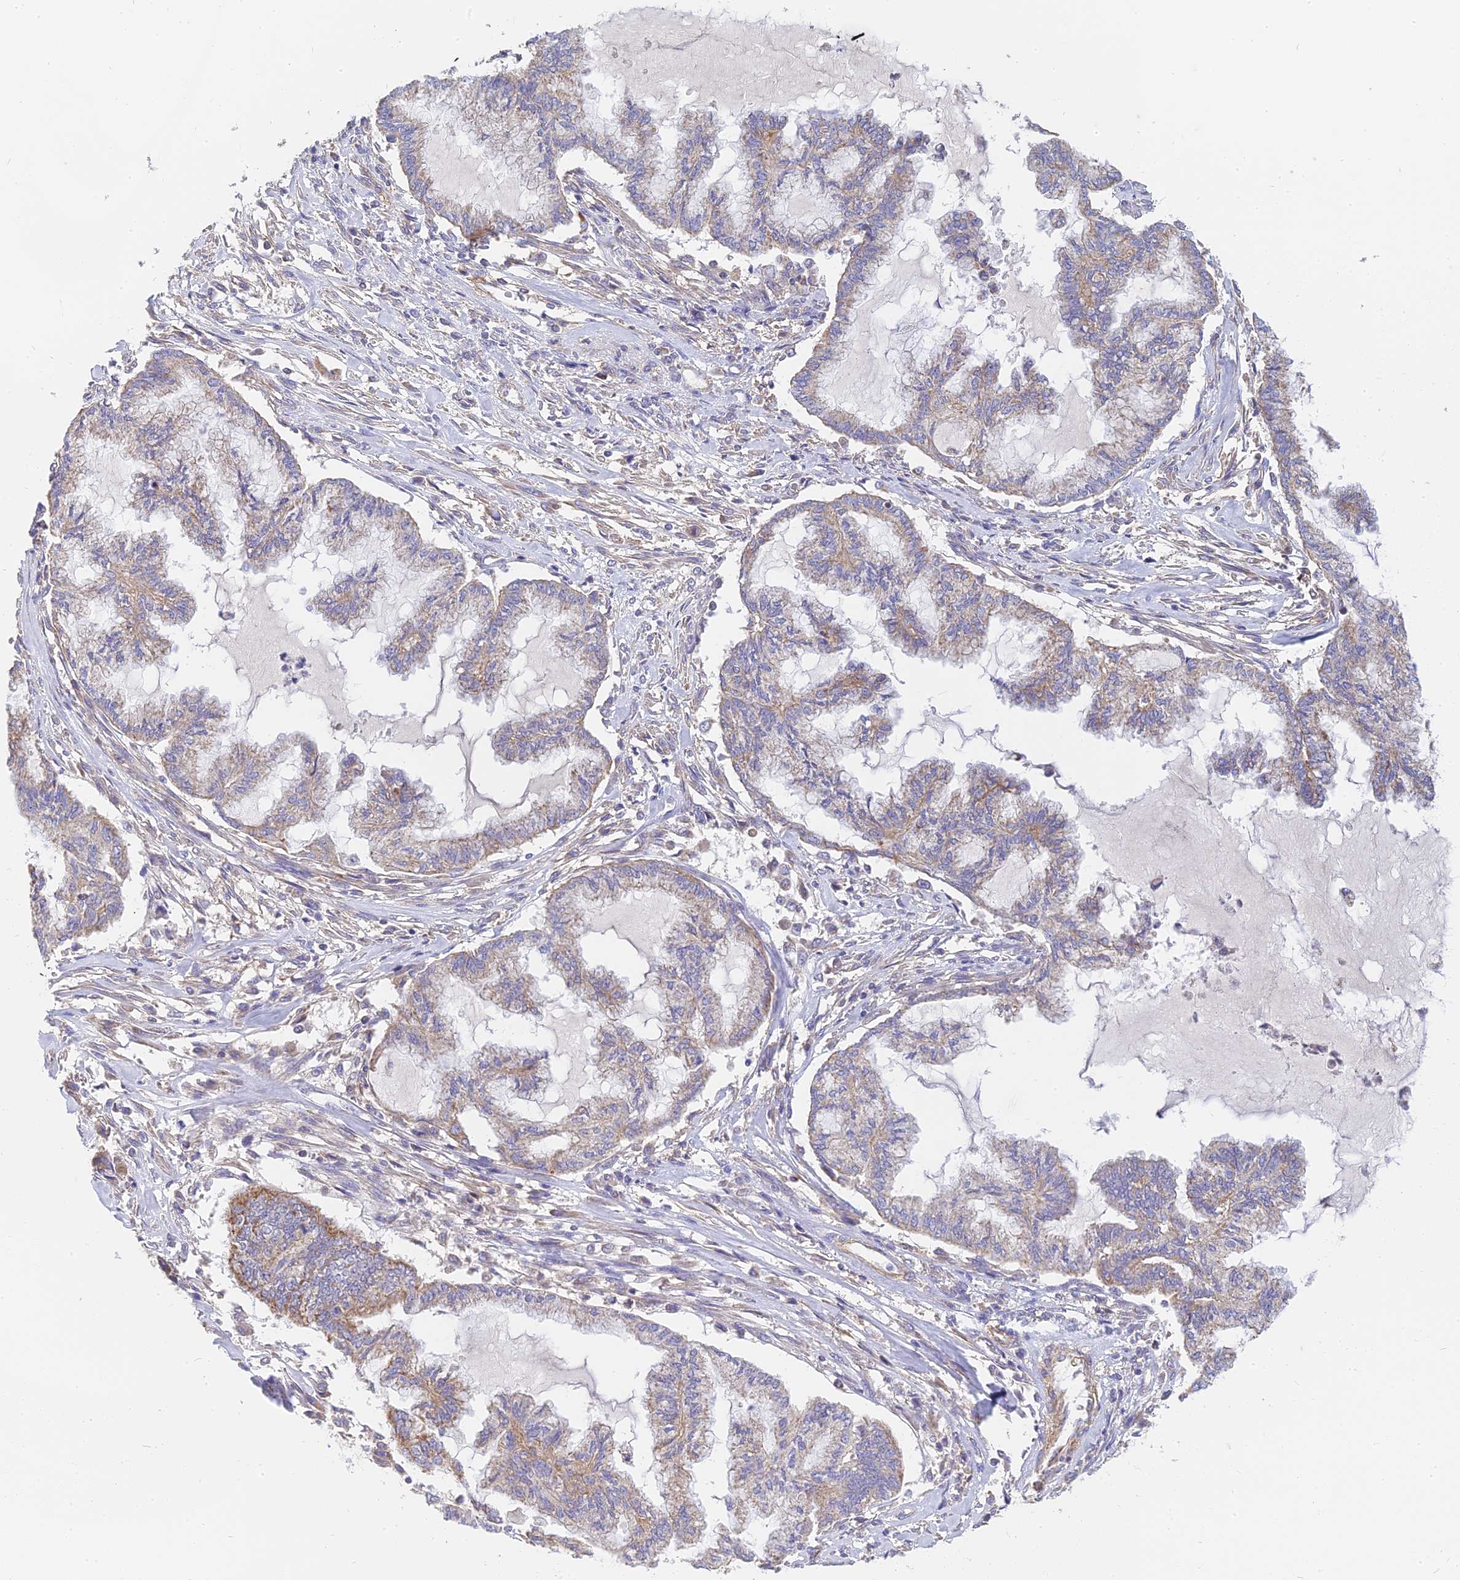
{"staining": {"intensity": "moderate", "quantity": "25%-75%", "location": "cytoplasmic/membranous"}, "tissue": "endometrial cancer", "cell_type": "Tumor cells", "image_type": "cancer", "snomed": [{"axis": "morphology", "description": "Adenocarcinoma, NOS"}, {"axis": "topography", "description": "Endometrium"}], "caption": "Adenocarcinoma (endometrial) stained with a protein marker displays moderate staining in tumor cells.", "gene": "MRPL15", "patient": {"sex": "female", "age": 86}}